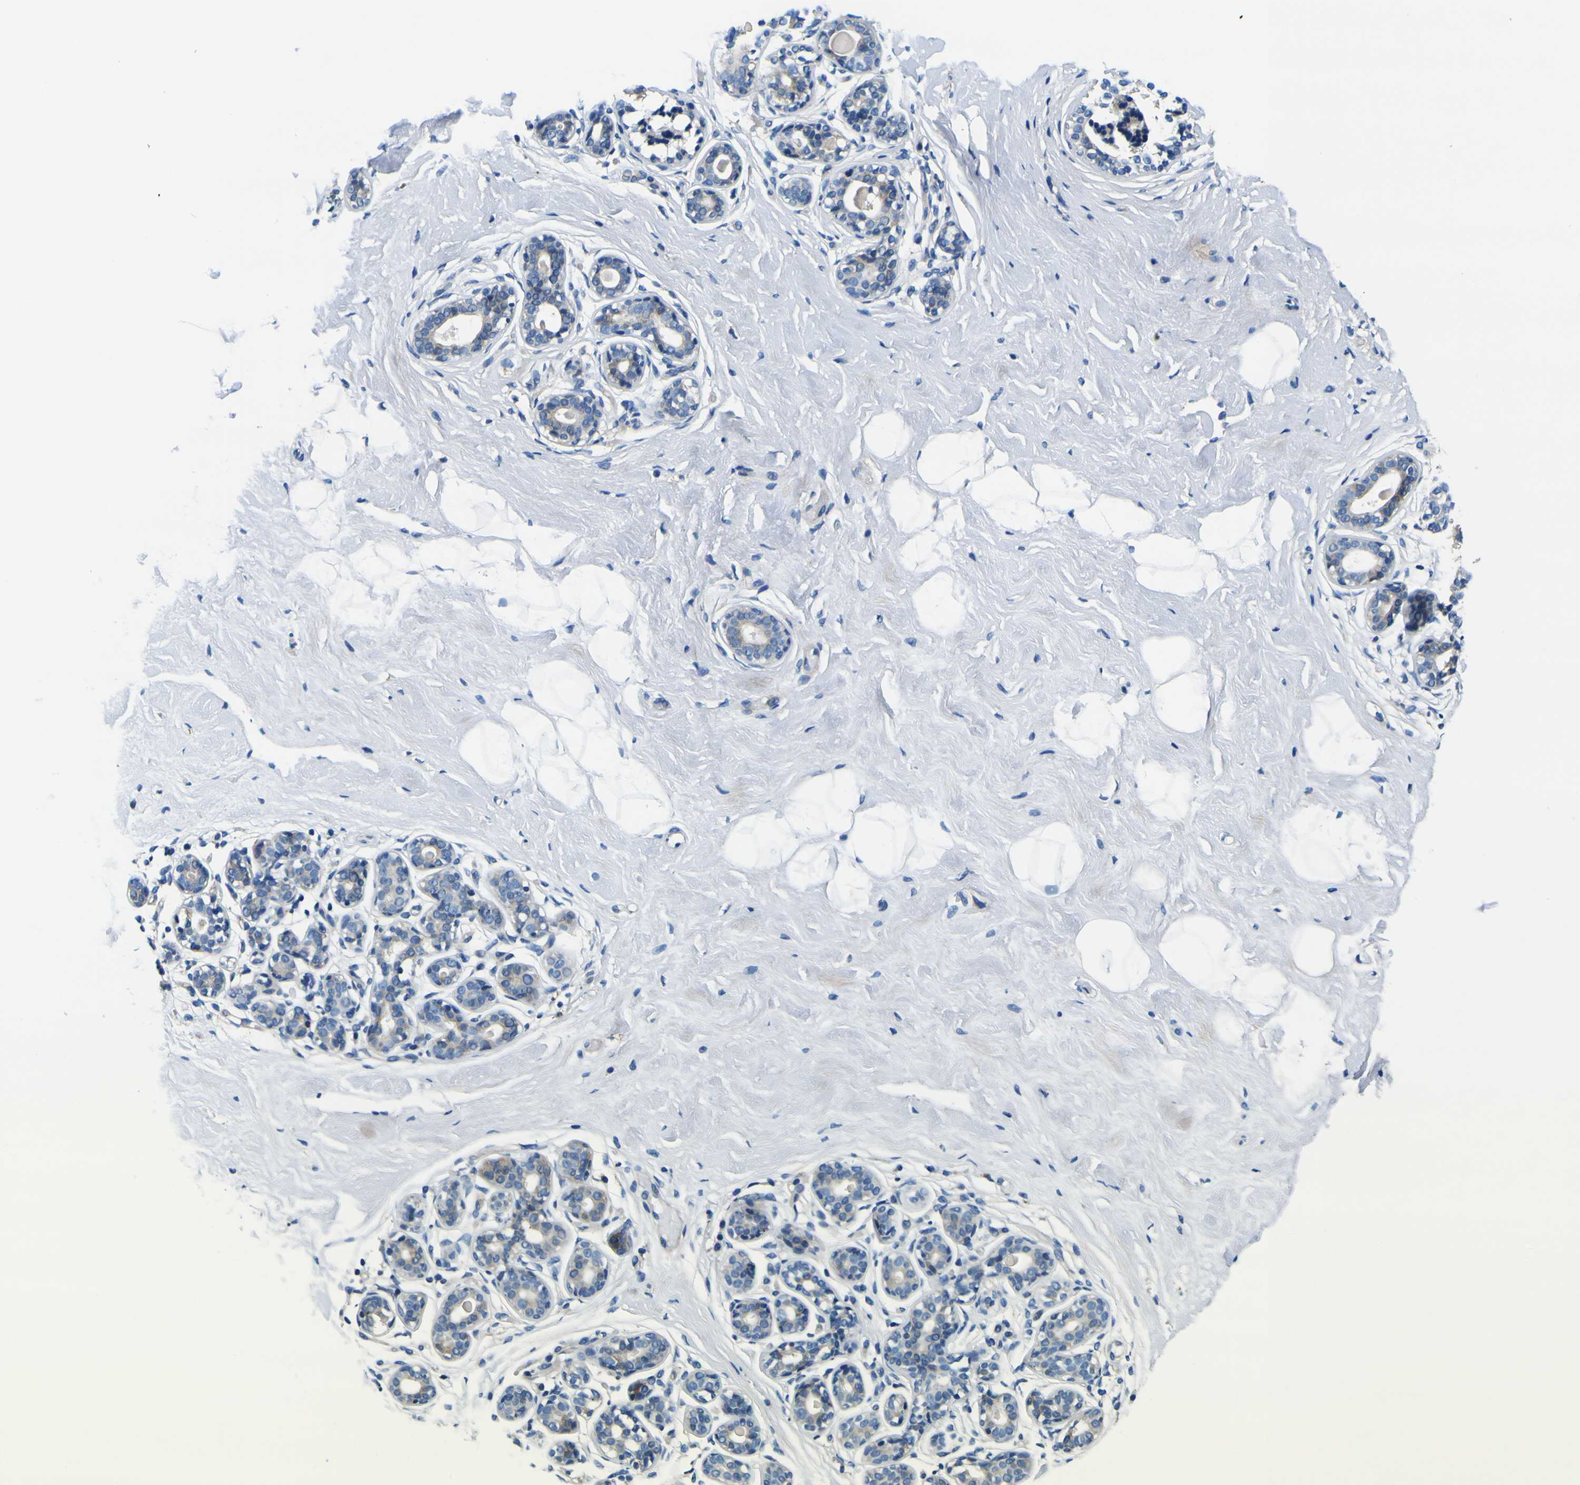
{"staining": {"intensity": "negative", "quantity": "none", "location": "none"}, "tissue": "breast", "cell_type": "Adipocytes", "image_type": "normal", "snomed": [{"axis": "morphology", "description": "Normal tissue, NOS"}, {"axis": "topography", "description": "Breast"}], "caption": "Immunohistochemistry (IHC) photomicrograph of normal breast: human breast stained with DAB (3,3'-diaminobenzidine) demonstrates no significant protein expression in adipocytes.", "gene": "CLSTN1", "patient": {"sex": "female", "age": 23}}